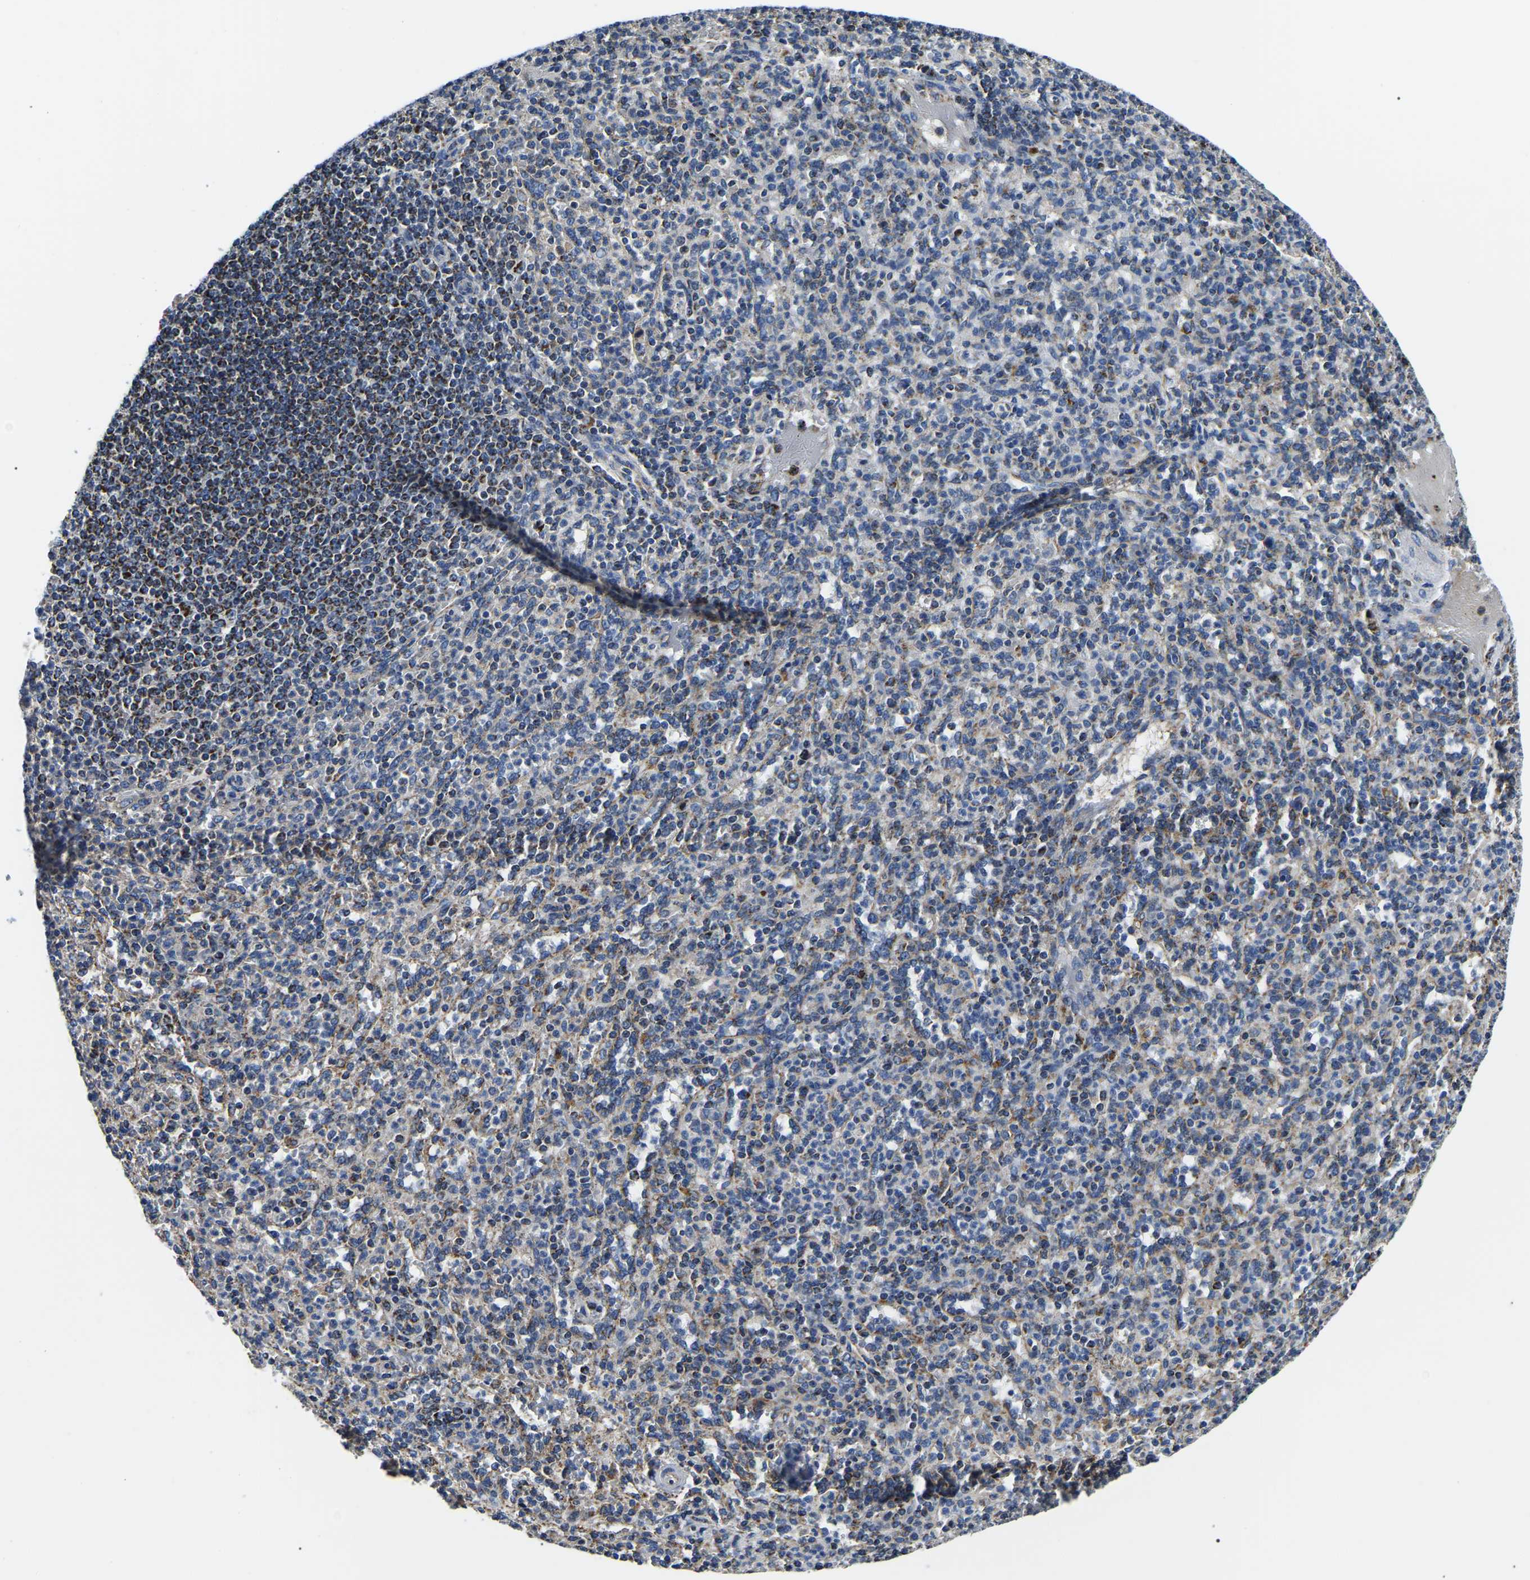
{"staining": {"intensity": "moderate", "quantity": "<25%", "location": "cytoplasmic/membranous"}, "tissue": "spleen", "cell_type": "Cells in red pulp", "image_type": "normal", "snomed": [{"axis": "morphology", "description": "Normal tissue, NOS"}, {"axis": "topography", "description": "Spleen"}], "caption": "DAB (3,3'-diaminobenzidine) immunohistochemical staining of unremarkable human spleen shows moderate cytoplasmic/membranous protein staining in about <25% of cells in red pulp.", "gene": "PPM1E", "patient": {"sex": "male", "age": 36}}